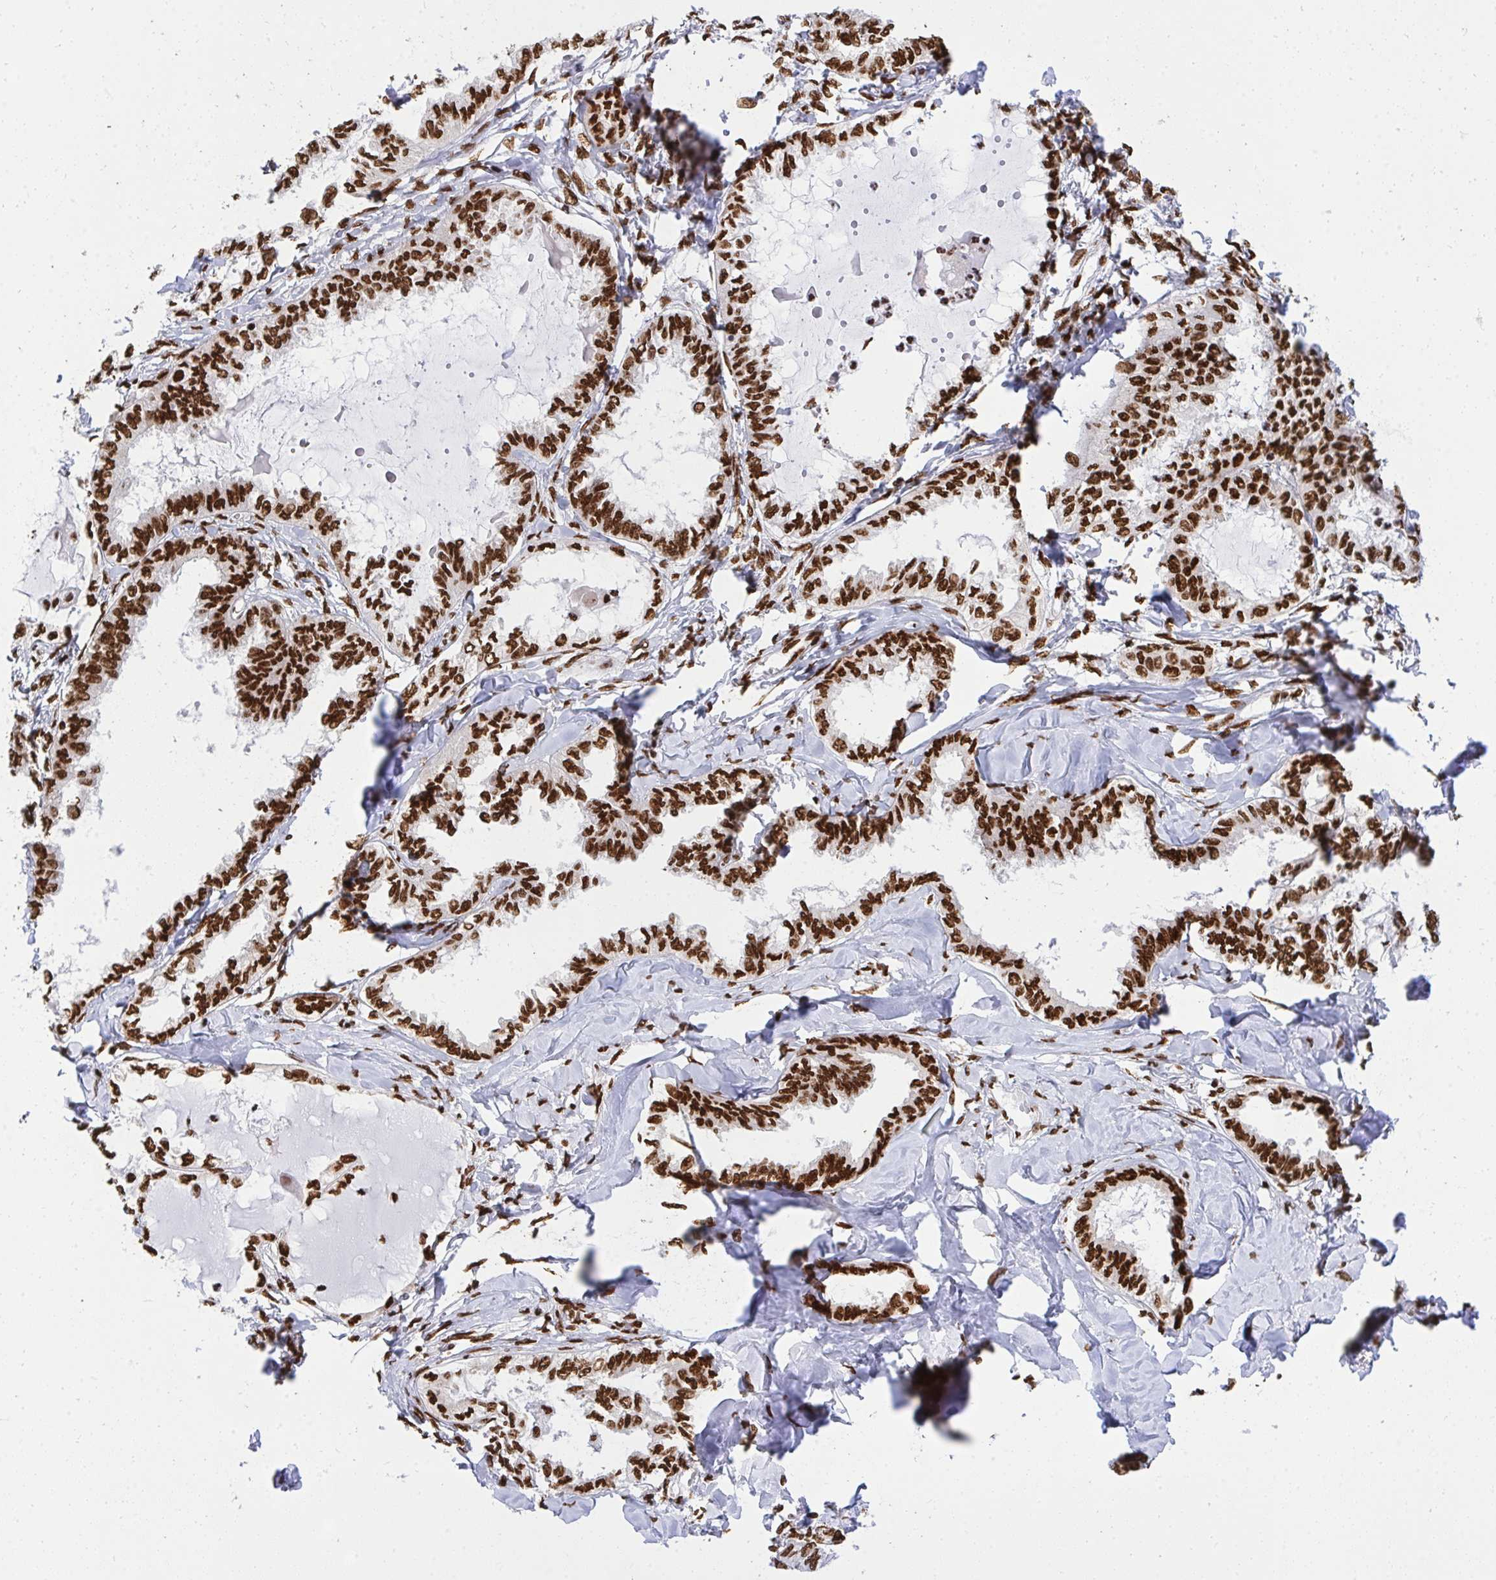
{"staining": {"intensity": "strong", "quantity": ">75%", "location": "nuclear"}, "tissue": "ovarian cancer", "cell_type": "Tumor cells", "image_type": "cancer", "snomed": [{"axis": "morphology", "description": "Carcinoma, endometroid"}, {"axis": "topography", "description": "Ovary"}], "caption": "There is high levels of strong nuclear positivity in tumor cells of ovarian endometroid carcinoma, as demonstrated by immunohistochemical staining (brown color).", "gene": "HNRNPL", "patient": {"sex": "female", "age": 70}}